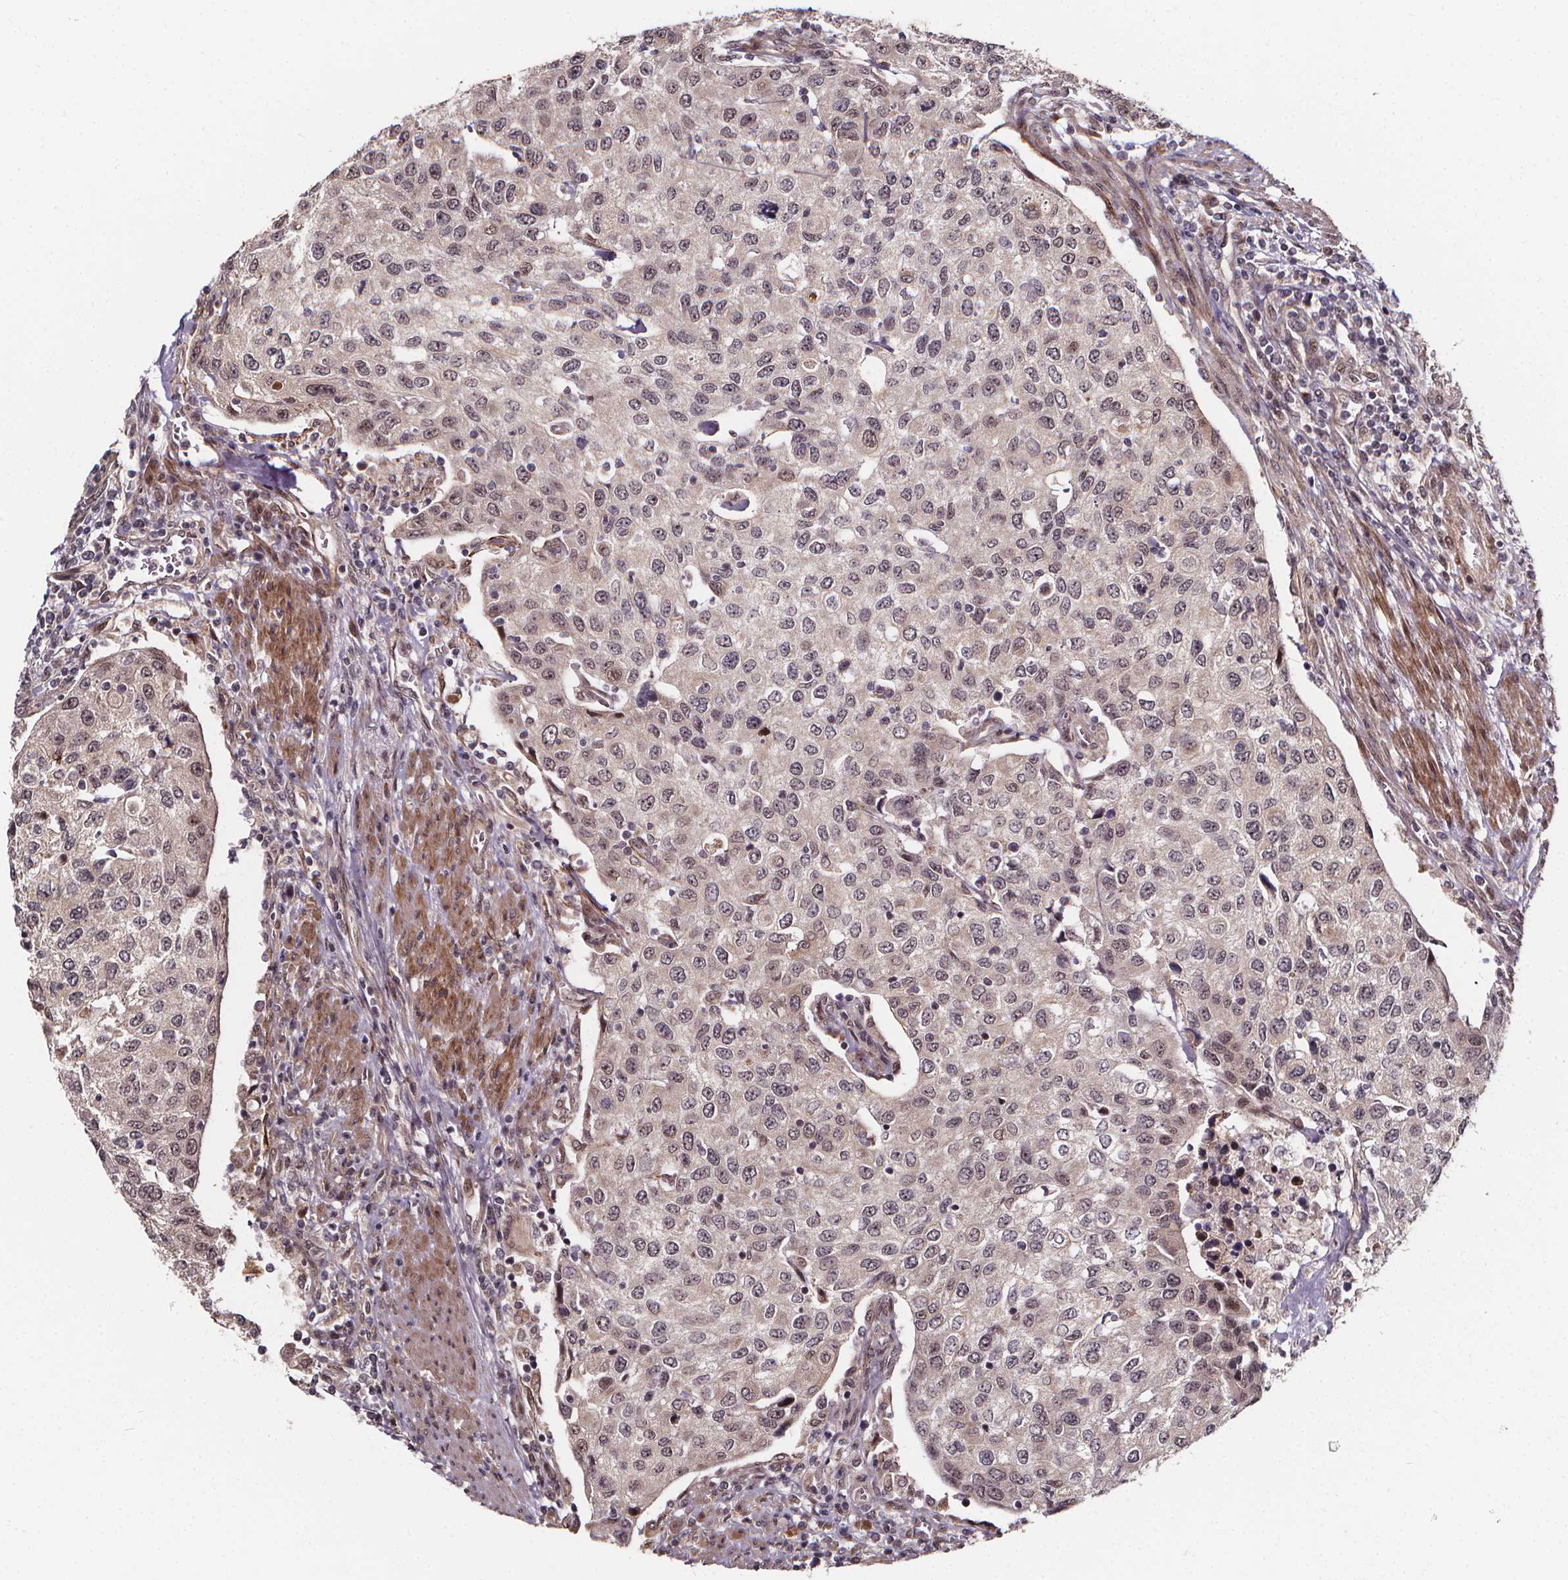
{"staining": {"intensity": "negative", "quantity": "none", "location": "none"}, "tissue": "urothelial cancer", "cell_type": "Tumor cells", "image_type": "cancer", "snomed": [{"axis": "morphology", "description": "Urothelial carcinoma, High grade"}, {"axis": "topography", "description": "Urinary bladder"}], "caption": "This image is of urothelial cancer stained with immunohistochemistry (IHC) to label a protein in brown with the nuclei are counter-stained blue. There is no positivity in tumor cells.", "gene": "DDIT3", "patient": {"sex": "female", "age": 78}}